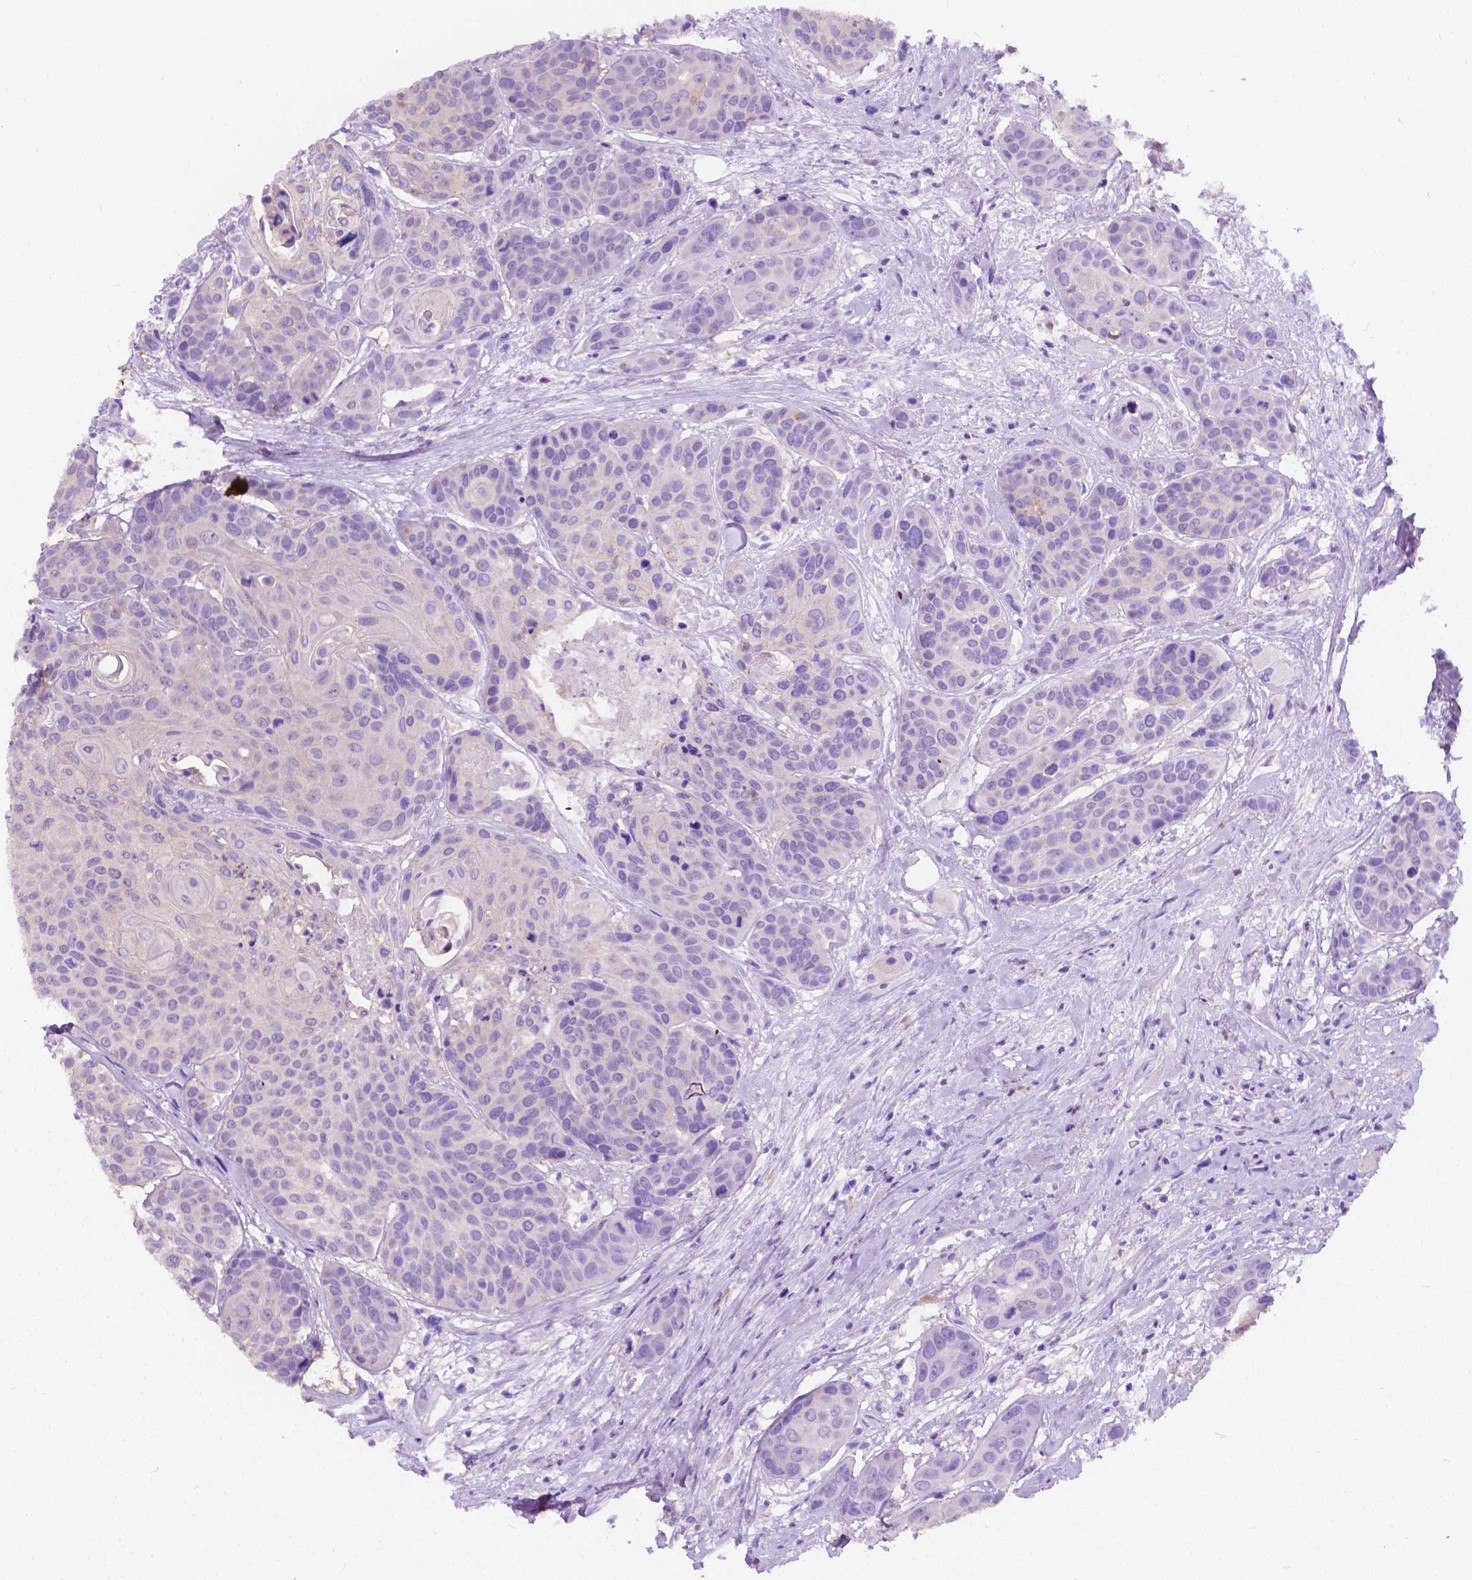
{"staining": {"intensity": "negative", "quantity": "none", "location": "none"}, "tissue": "head and neck cancer", "cell_type": "Tumor cells", "image_type": "cancer", "snomed": [{"axis": "morphology", "description": "Squamous cell carcinoma, NOS"}, {"axis": "topography", "description": "Oral tissue"}, {"axis": "topography", "description": "Head-Neck"}], "caption": "The IHC photomicrograph has no significant expression in tumor cells of head and neck cancer (squamous cell carcinoma) tissue.", "gene": "GNAO1", "patient": {"sex": "male", "age": 56}}